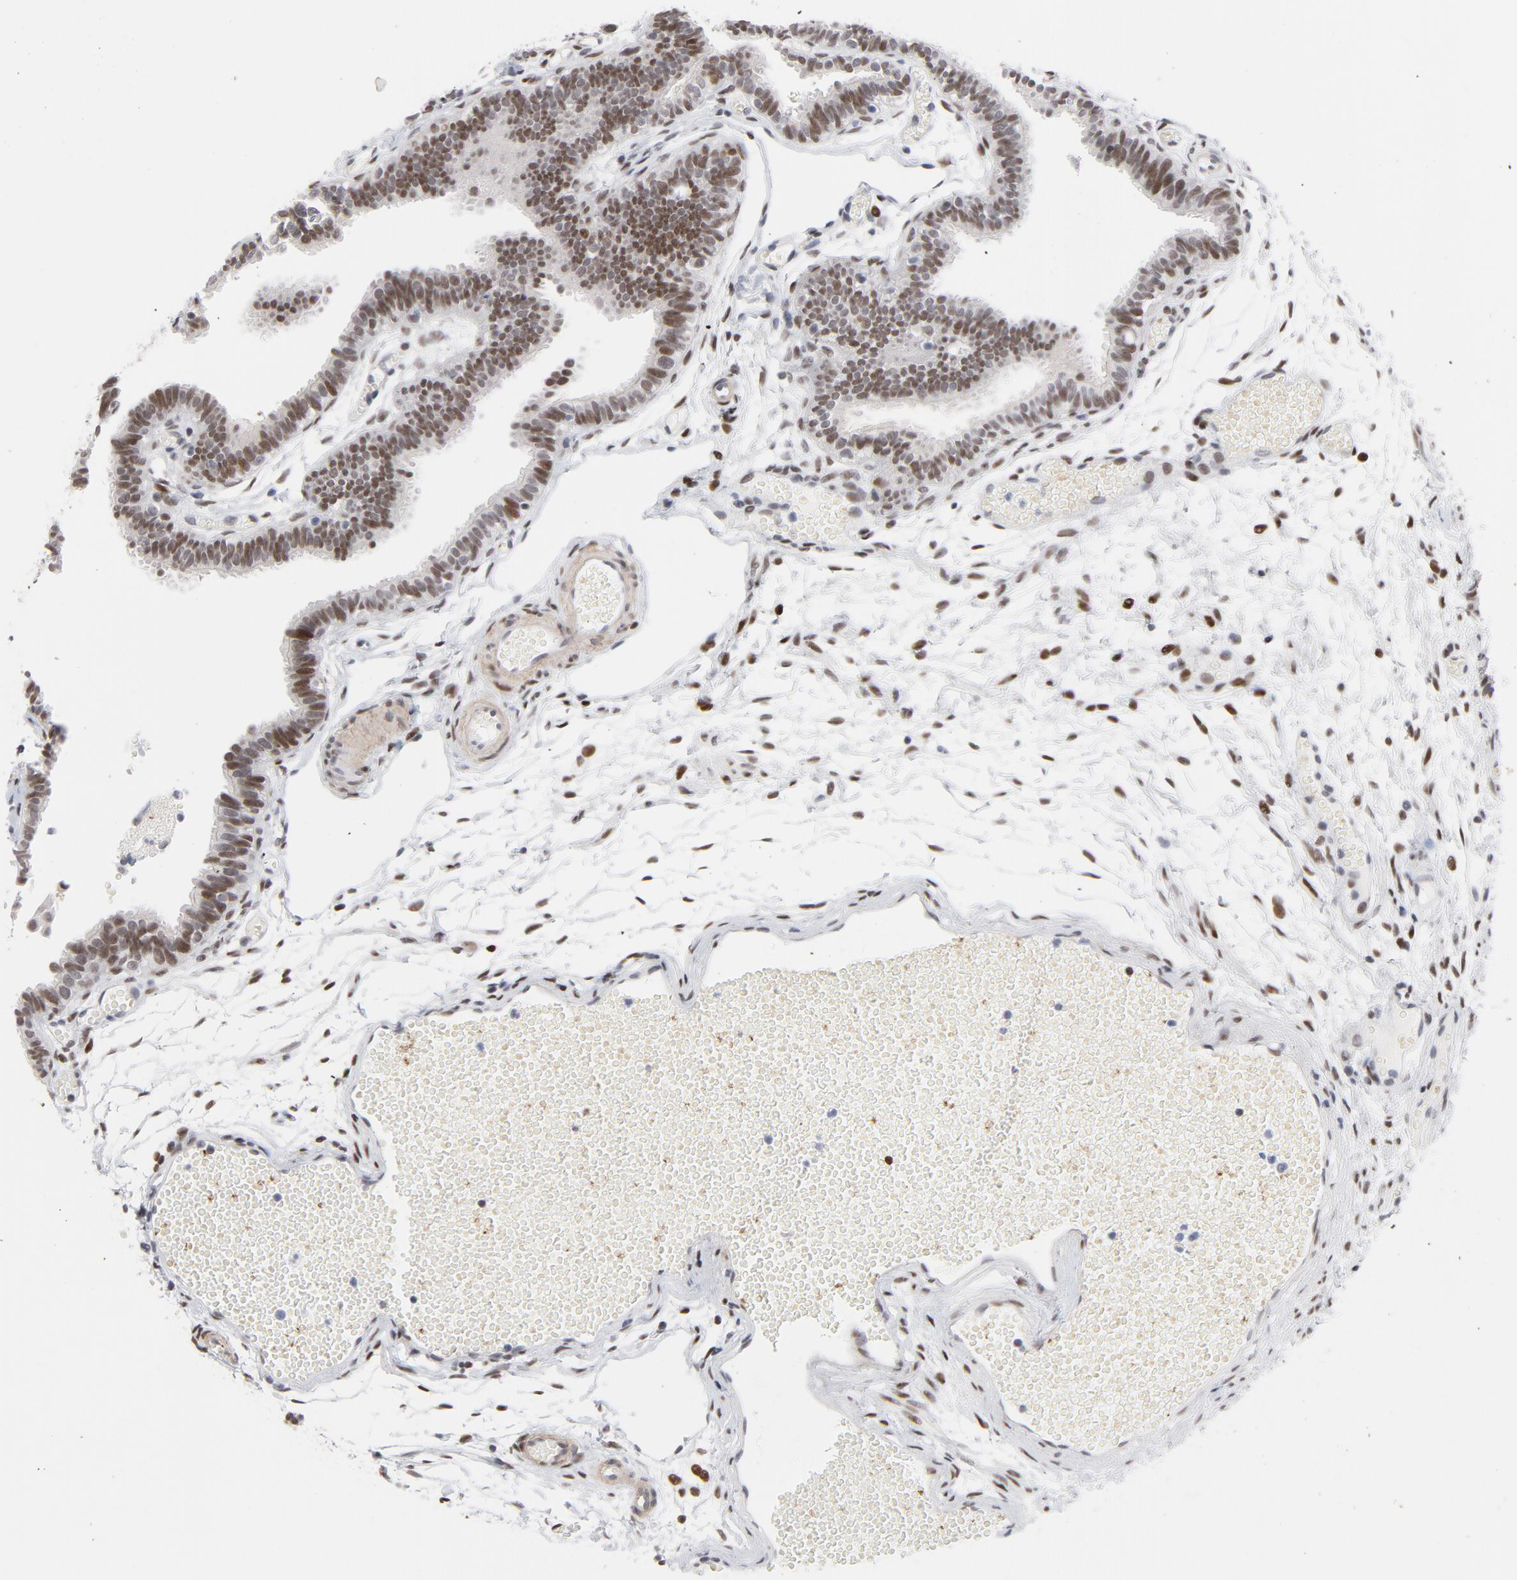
{"staining": {"intensity": "moderate", "quantity": ">75%", "location": "nuclear"}, "tissue": "fallopian tube", "cell_type": "Glandular cells", "image_type": "normal", "snomed": [{"axis": "morphology", "description": "Normal tissue, NOS"}, {"axis": "topography", "description": "Fallopian tube"}], "caption": "Immunohistochemical staining of benign human fallopian tube demonstrates moderate nuclear protein positivity in about >75% of glandular cells. (brown staining indicates protein expression, while blue staining denotes nuclei).", "gene": "NFIC", "patient": {"sex": "female", "age": 29}}